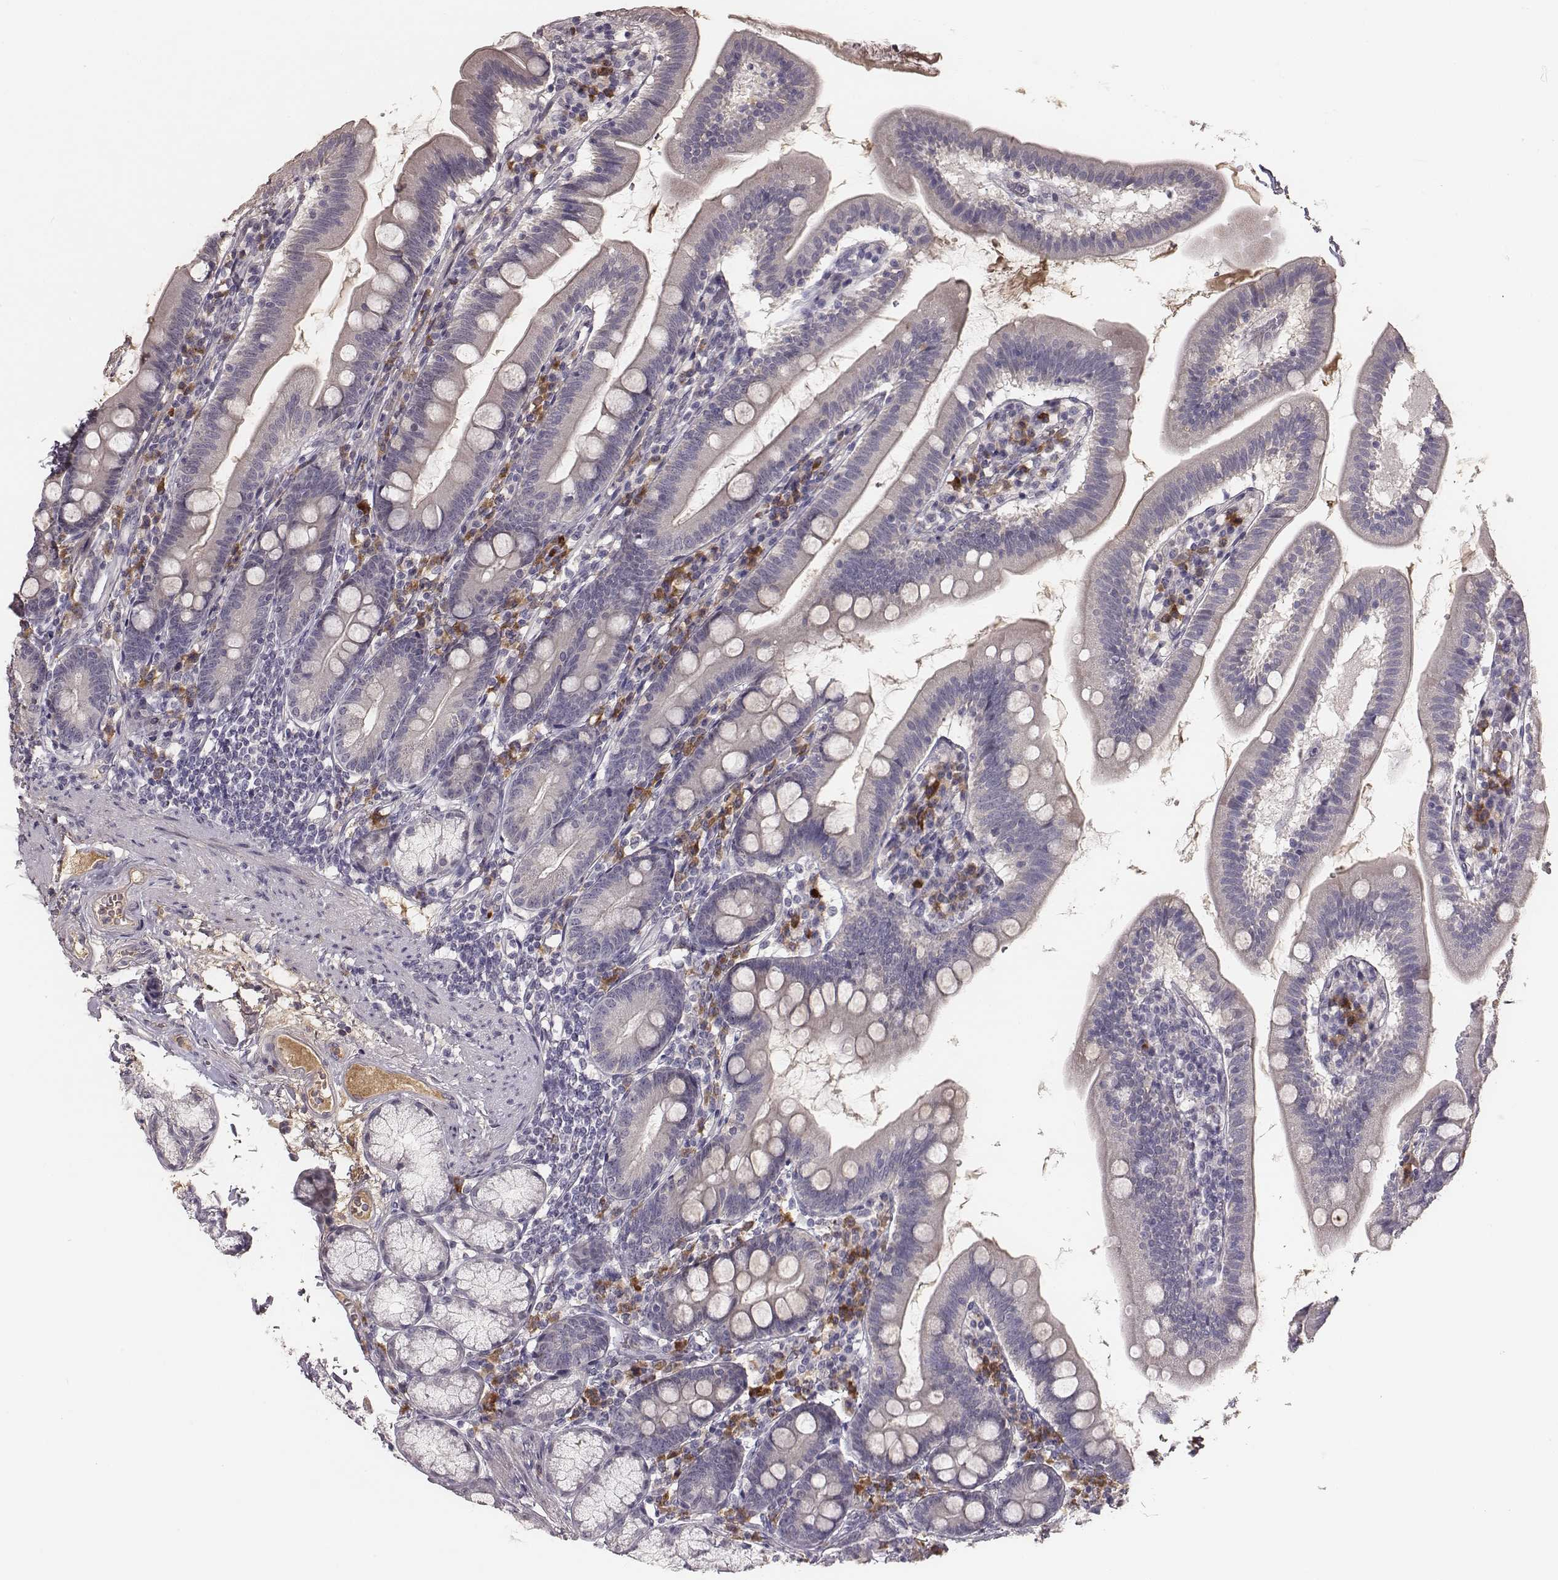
{"staining": {"intensity": "negative", "quantity": "none", "location": "none"}, "tissue": "duodenum", "cell_type": "Glandular cells", "image_type": "normal", "snomed": [{"axis": "morphology", "description": "Normal tissue, NOS"}, {"axis": "topography", "description": "Duodenum"}], "caption": "The micrograph reveals no significant staining in glandular cells of duodenum.", "gene": "SLC22A6", "patient": {"sex": "female", "age": 67}}